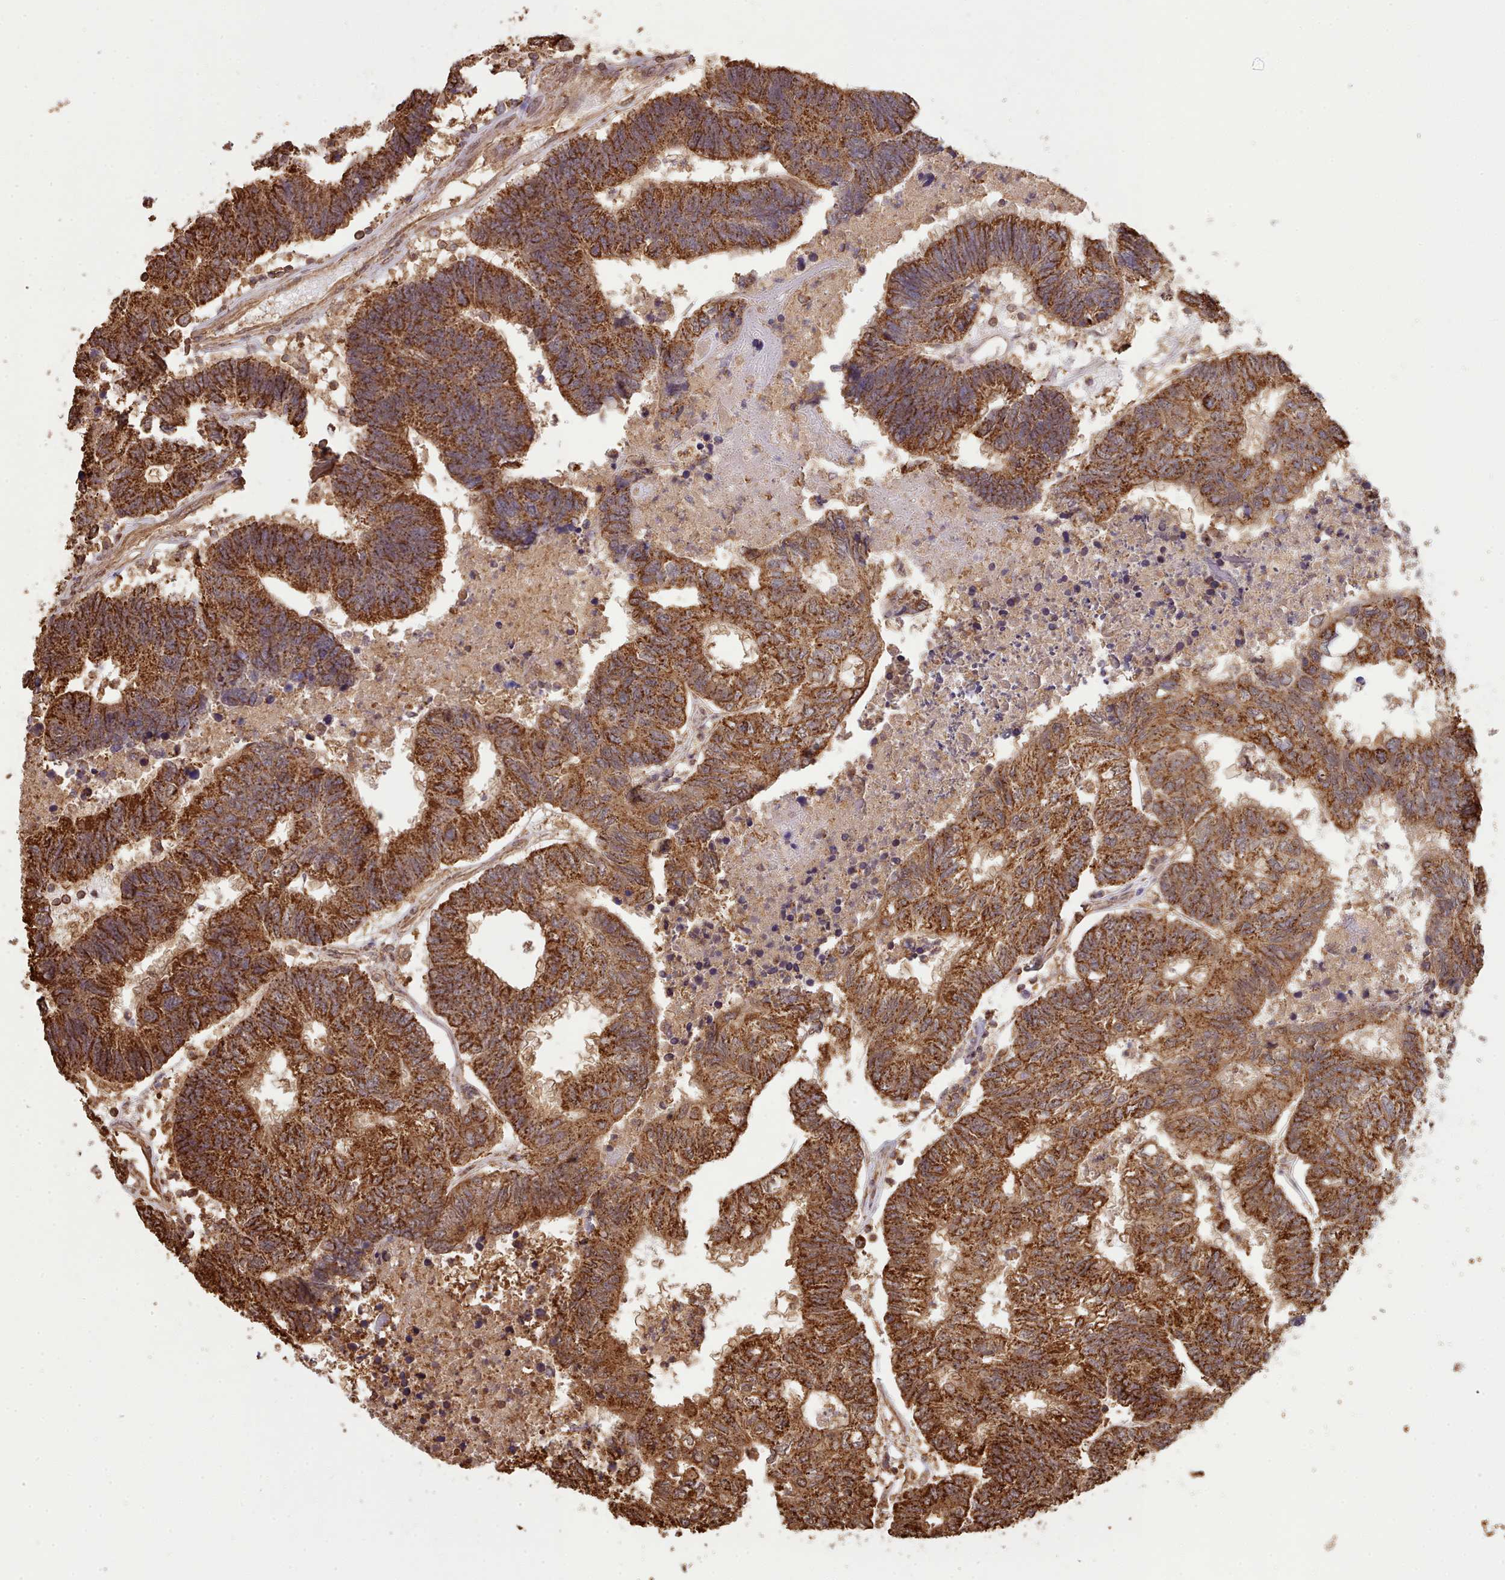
{"staining": {"intensity": "strong", "quantity": ">75%", "location": "cytoplasmic/membranous"}, "tissue": "colorectal cancer", "cell_type": "Tumor cells", "image_type": "cancer", "snomed": [{"axis": "morphology", "description": "Adenocarcinoma, NOS"}, {"axis": "topography", "description": "Colon"}], "caption": "DAB immunohistochemical staining of human colorectal adenocarcinoma demonstrates strong cytoplasmic/membranous protein staining in about >75% of tumor cells. The staining was performed using DAB to visualize the protein expression in brown, while the nuclei were stained in blue with hematoxylin (Magnification: 20x).", "gene": "METRN", "patient": {"sex": "female", "age": 48}}